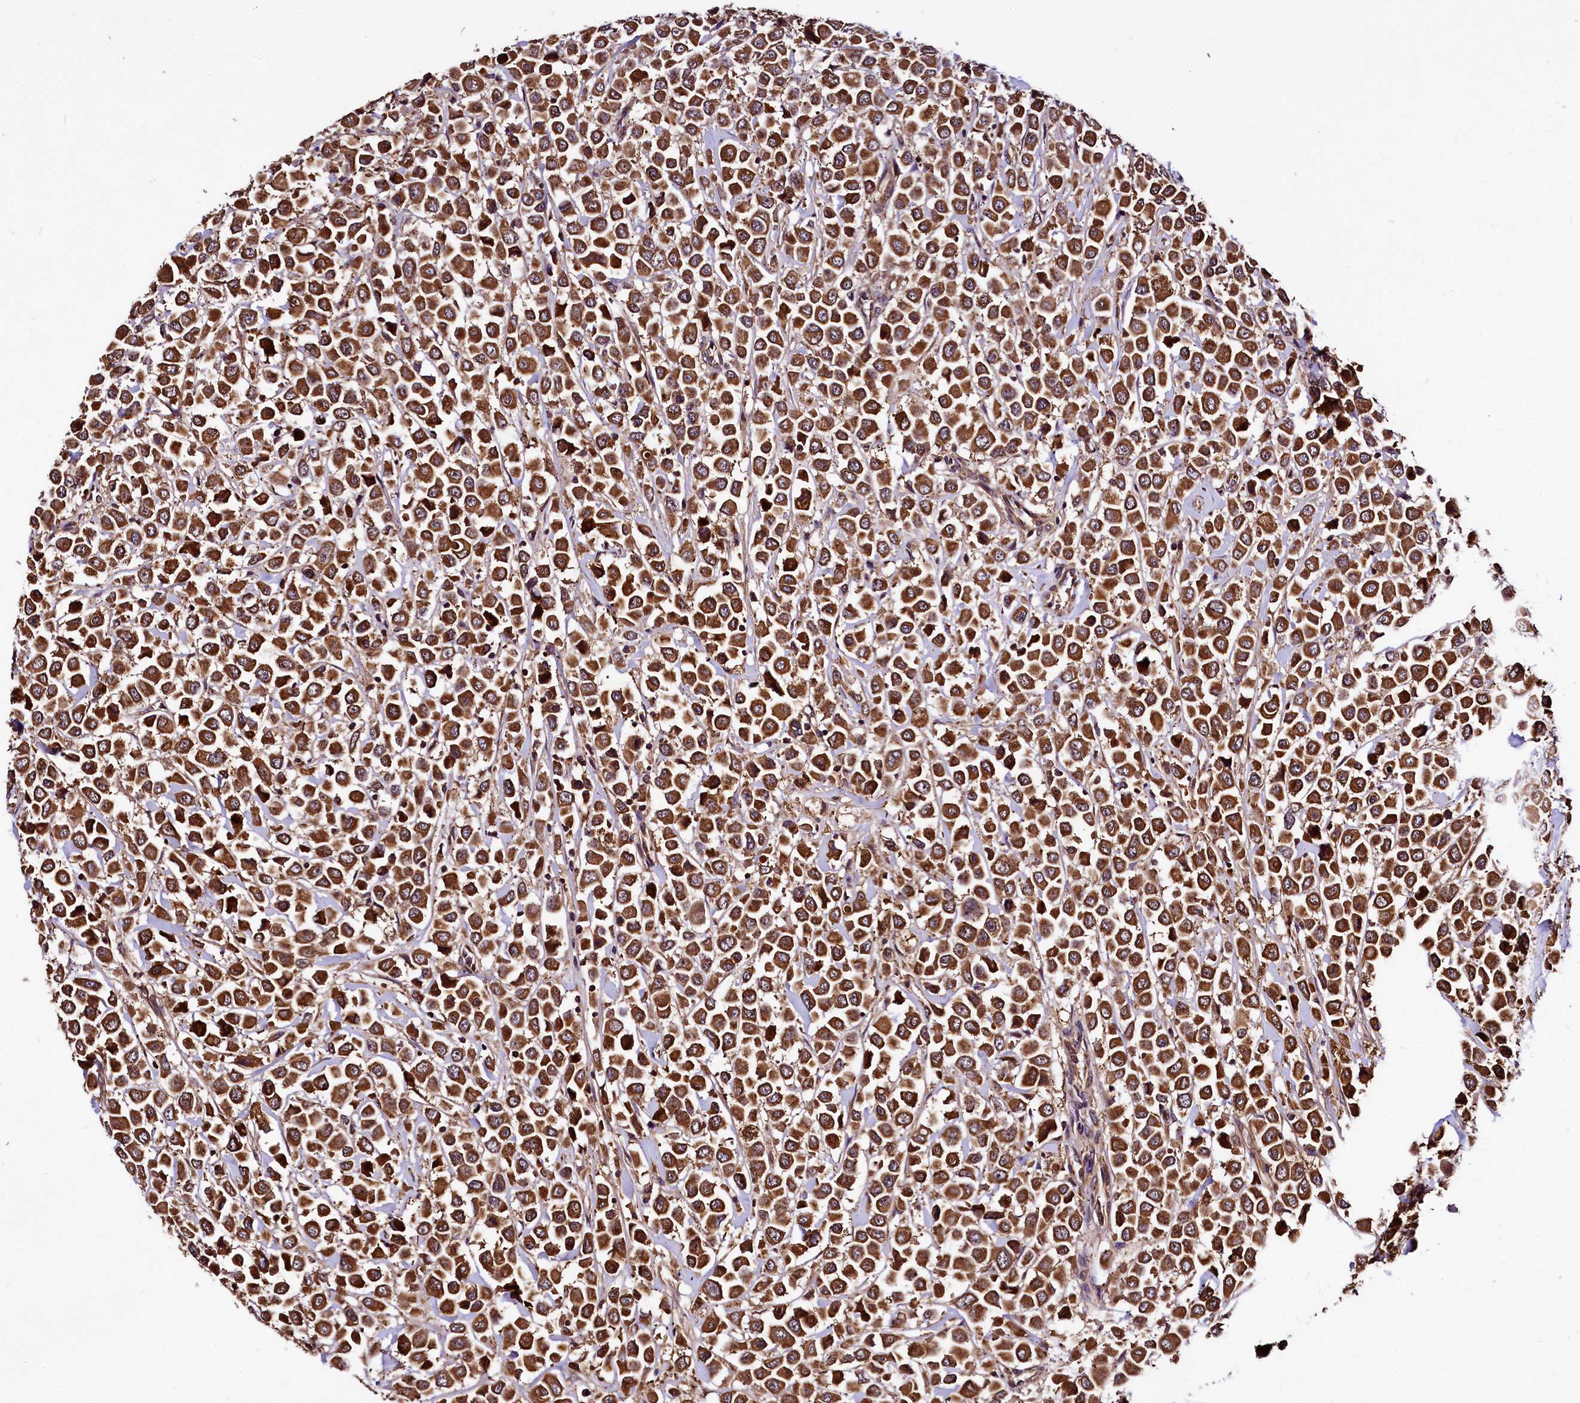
{"staining": {"intensity": "strong", "quantity": ">75%", "location": "cytoplasmic/membranous"}, "tissue": "breast cancer", "cell_type": "Tumor cells", "image_type": "cancer", "snomed": [{"axis": "morphology", "description": "Duct carcinoma"}, {"axis": "topography", "description": "Breast"}], "caption": "IHC (DAB) staining of breast cancer (intraductal carcinoma) demonstrates strong cytoplasmic/membranous protein positivity in about >75% of tumor cells.", "gene": "LRSAM1", "patient": {"sex": "female", "age": 61}}